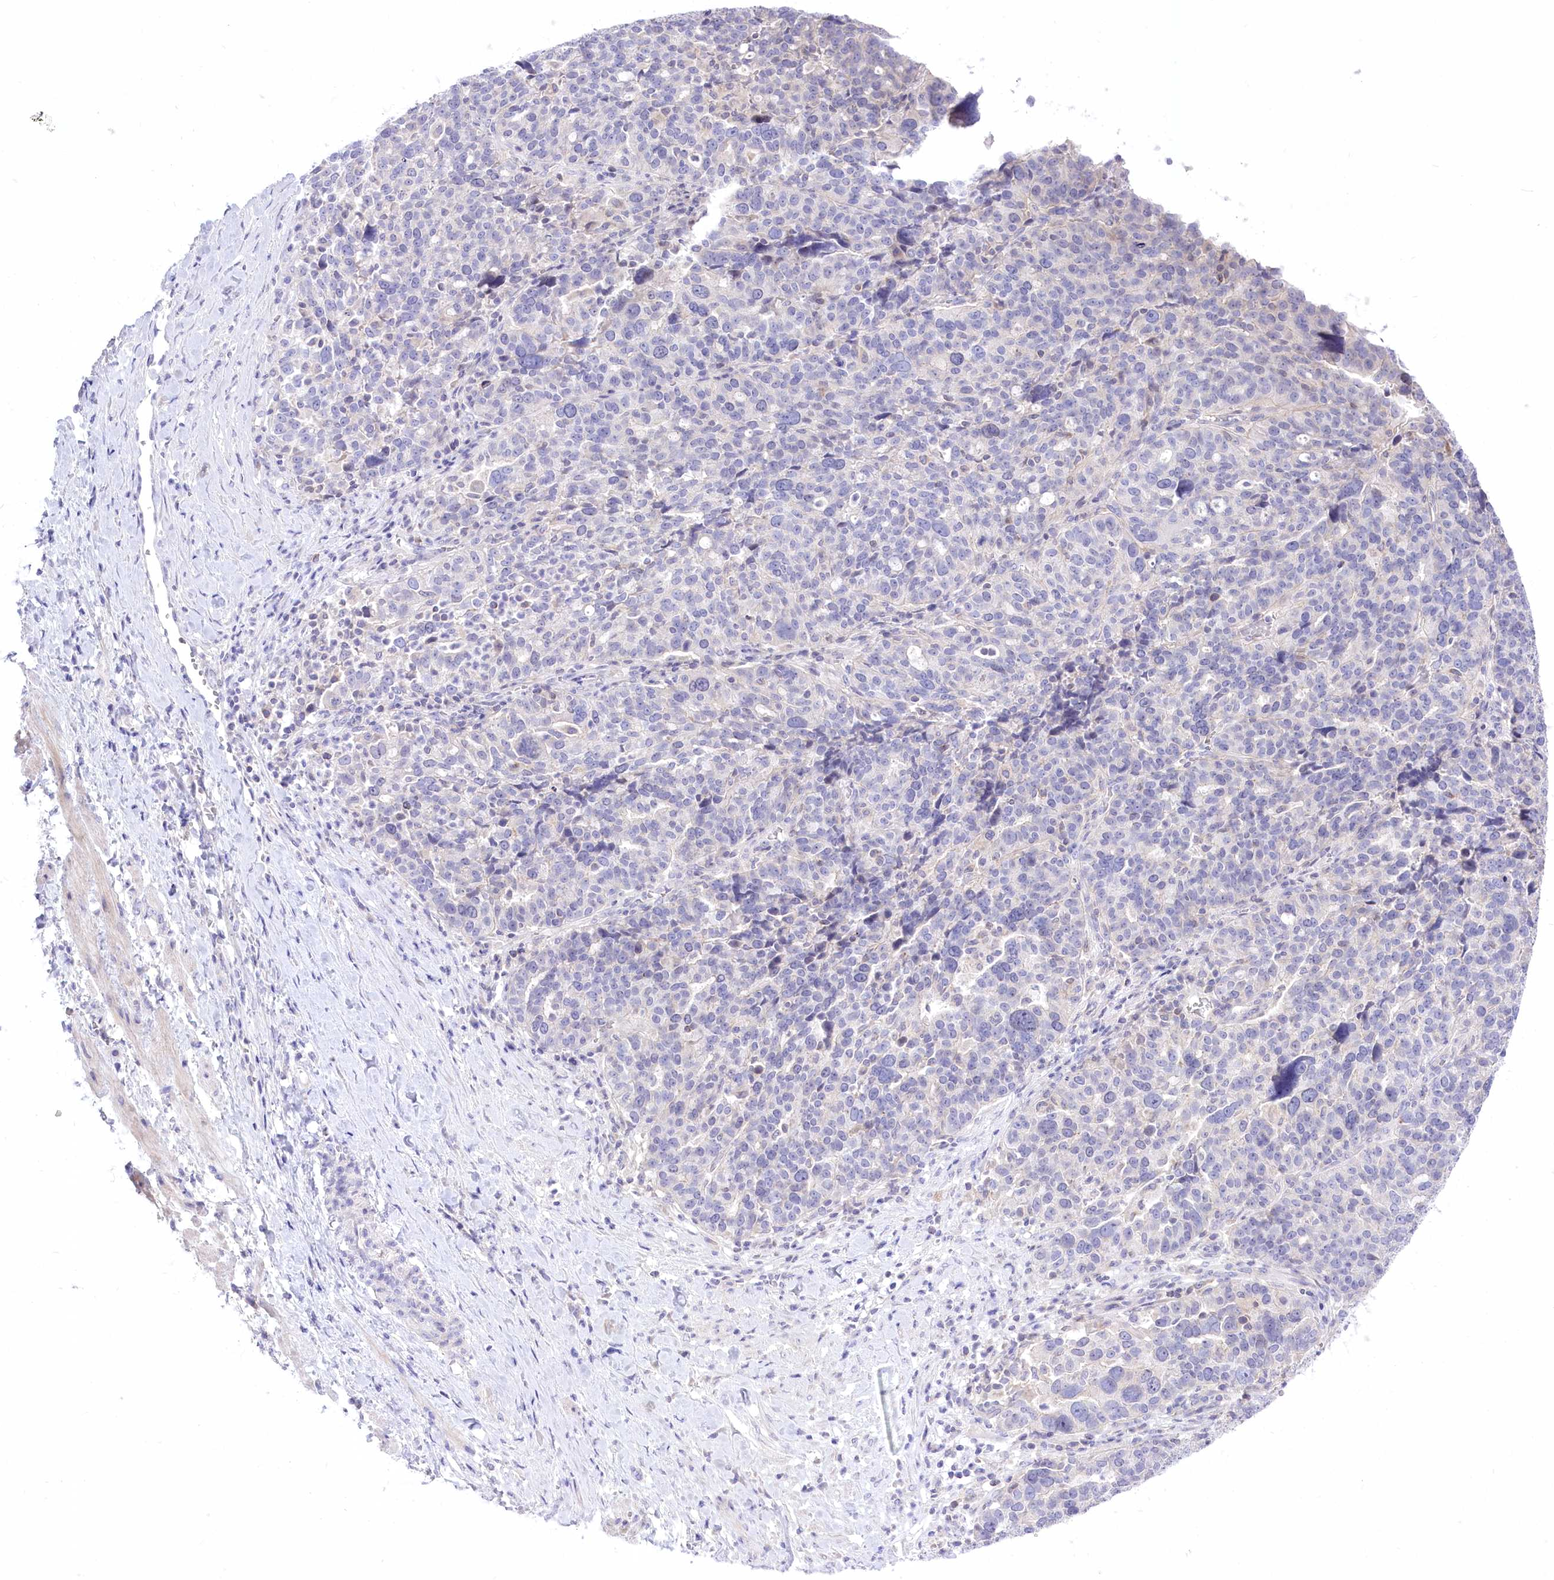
{"staining": {"intensity": "negative", "quantity": "none", "location": "none"}, "tissue": "ovarian cancer", "cell_type": "Tumor cells", "image_type": "cancer", "snomed": [{"axis": "morphology", "description": "Cystadenocarcinoma, serous, NOS"}, {"axis": "topography", "description": "Ovary"}], "caption": "This photomicrograph is of serous cystadenocarcinoma (ovarian) stained with immunohistochemistry (IHC) to label a protein in brown with the nuclei are counter-stained blue. There is no positivity in tumor cells.", "gene": "HELT", "patient": {"sex": "female", "age": 59}}